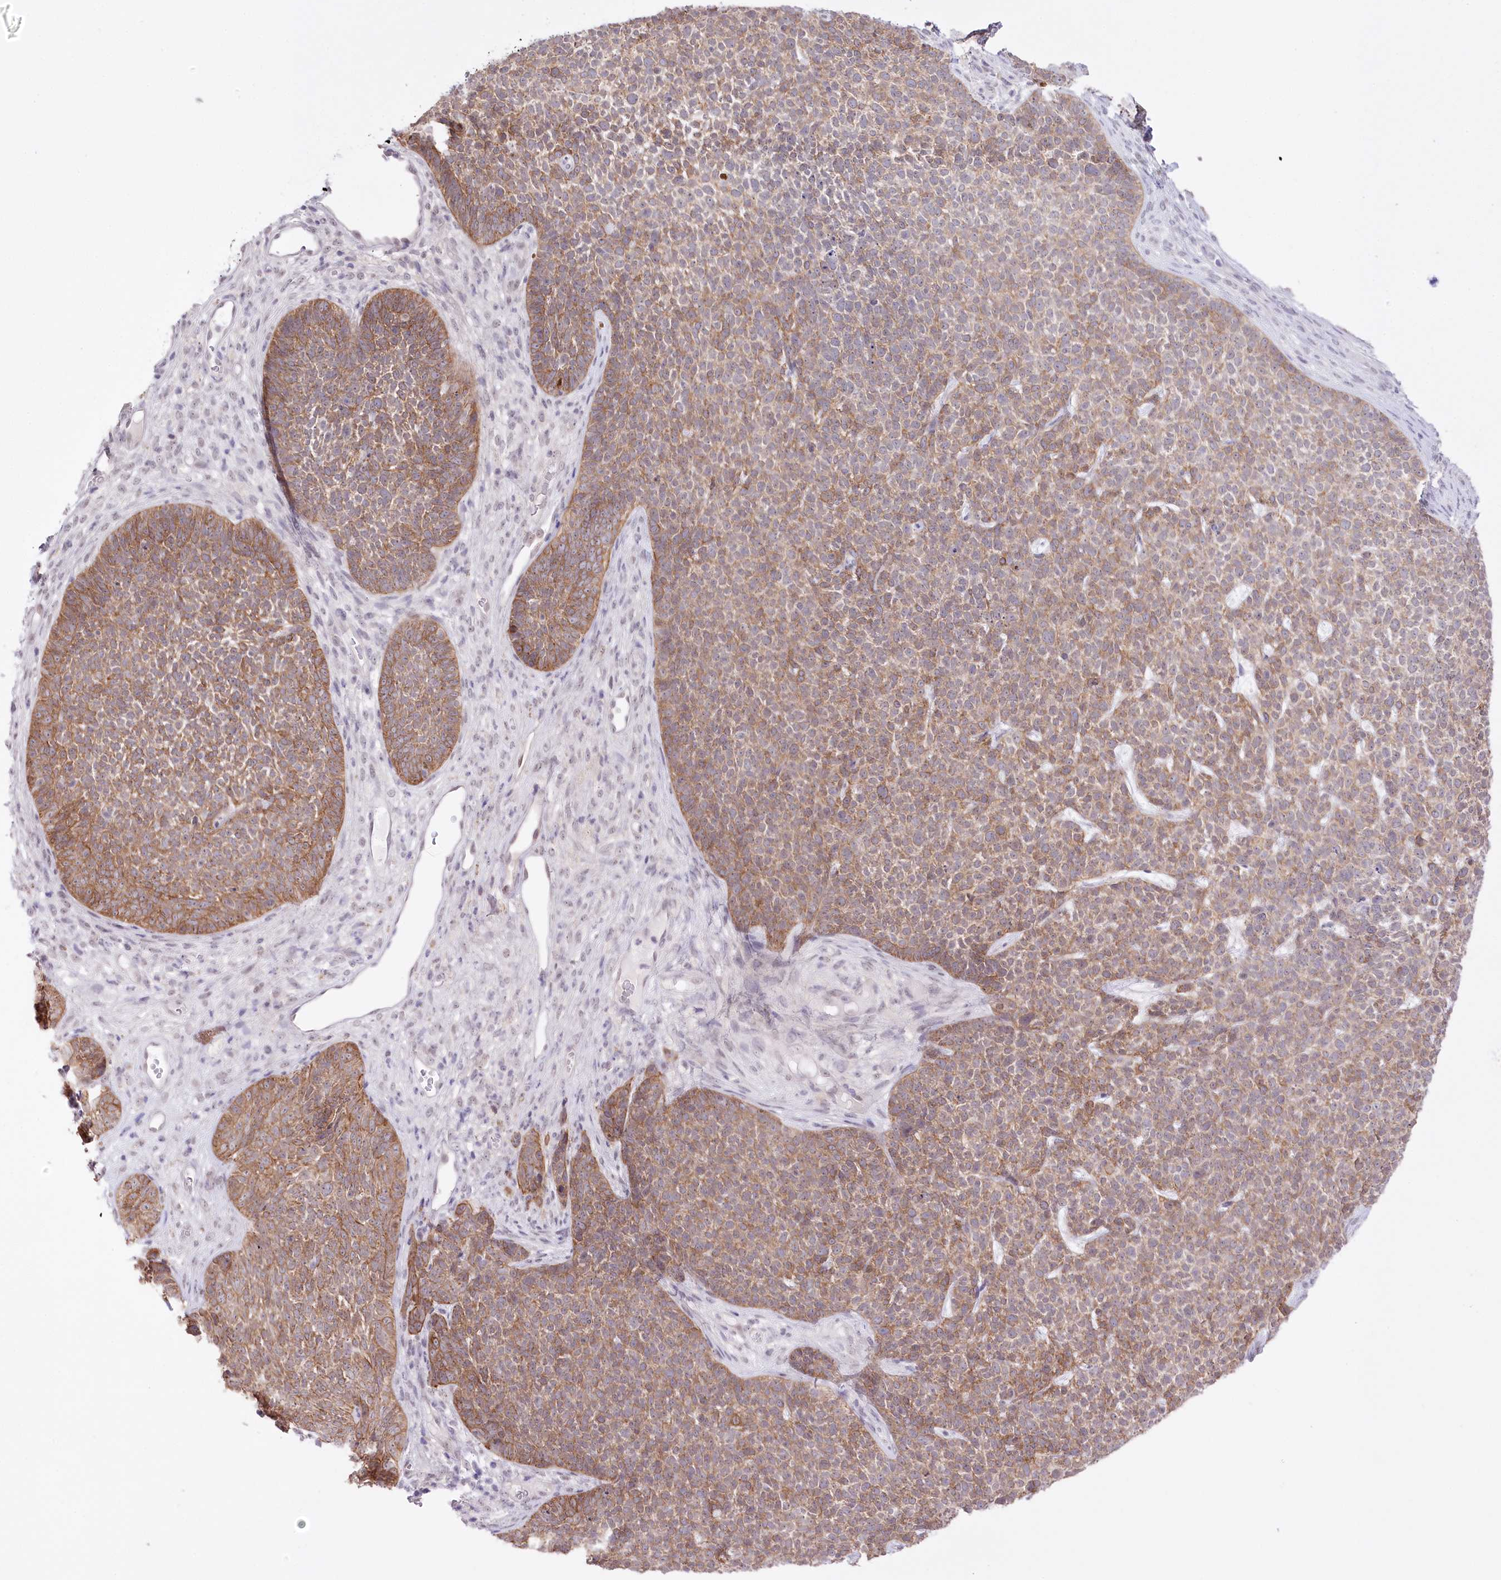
{"staining": {"intensity": "moderate", "quantity": ">75%", "location": "cytoplasmic/membranous"}, "tissue": "skin cancer", "cell_type": "Tumor cells", "image_type": "cancer", "snomed": [{"axis": "morphology", "description": "Basal cell carcinoma"}, {"axis": "topography", "description": "Skin"}], "caption": "Immunohistochemistry (DAB (3,3'-diaminobenzidine)) staining of skin cancer (basal cell carcinoma) demonstrates moderate cytoplasmic/membranous protein positivity in about >75% of tumor cells.", "gene": "SLC39A10", "patient": {"sex": "female", "age": 84}}